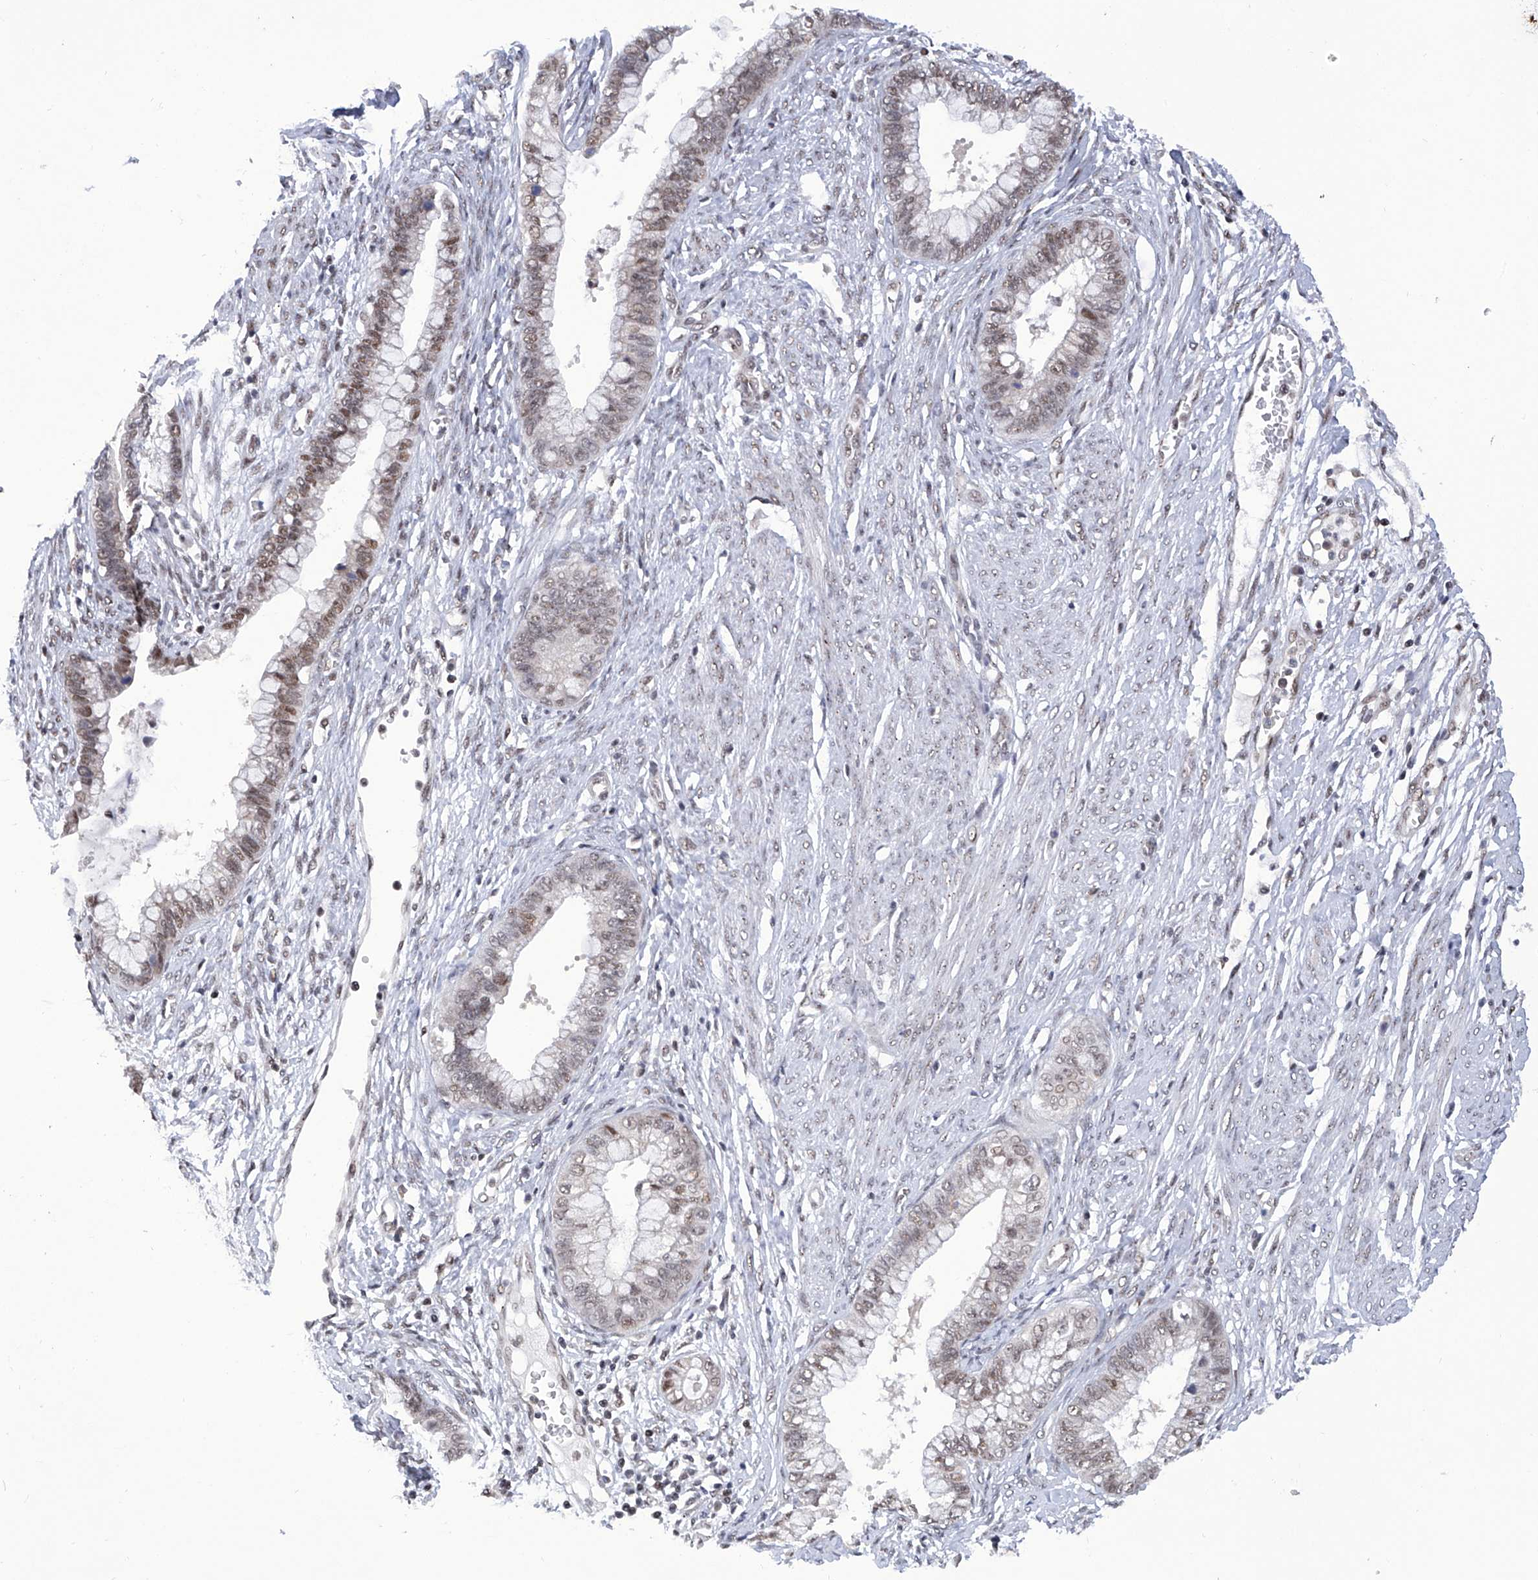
{"staining": {"intensity": "moderate", "quantity": ">75%", "location": "nuclear"}, "tissue": "cervical cancer", "cell_type": "Tumor cells", "image_type": "cancer", "snomed": [{"axis": "morphology", "description": "Adenocarcinoma, NOS"}, {"axis": "topography", "description": "Cervix"}], "caption": "Tumor cells show moderate nuclear expression in approximately >75% of cells in adenocarcinoma (cervical).", "gene": "RAD54L", "patient": {"sex": "female", "age": 44}}